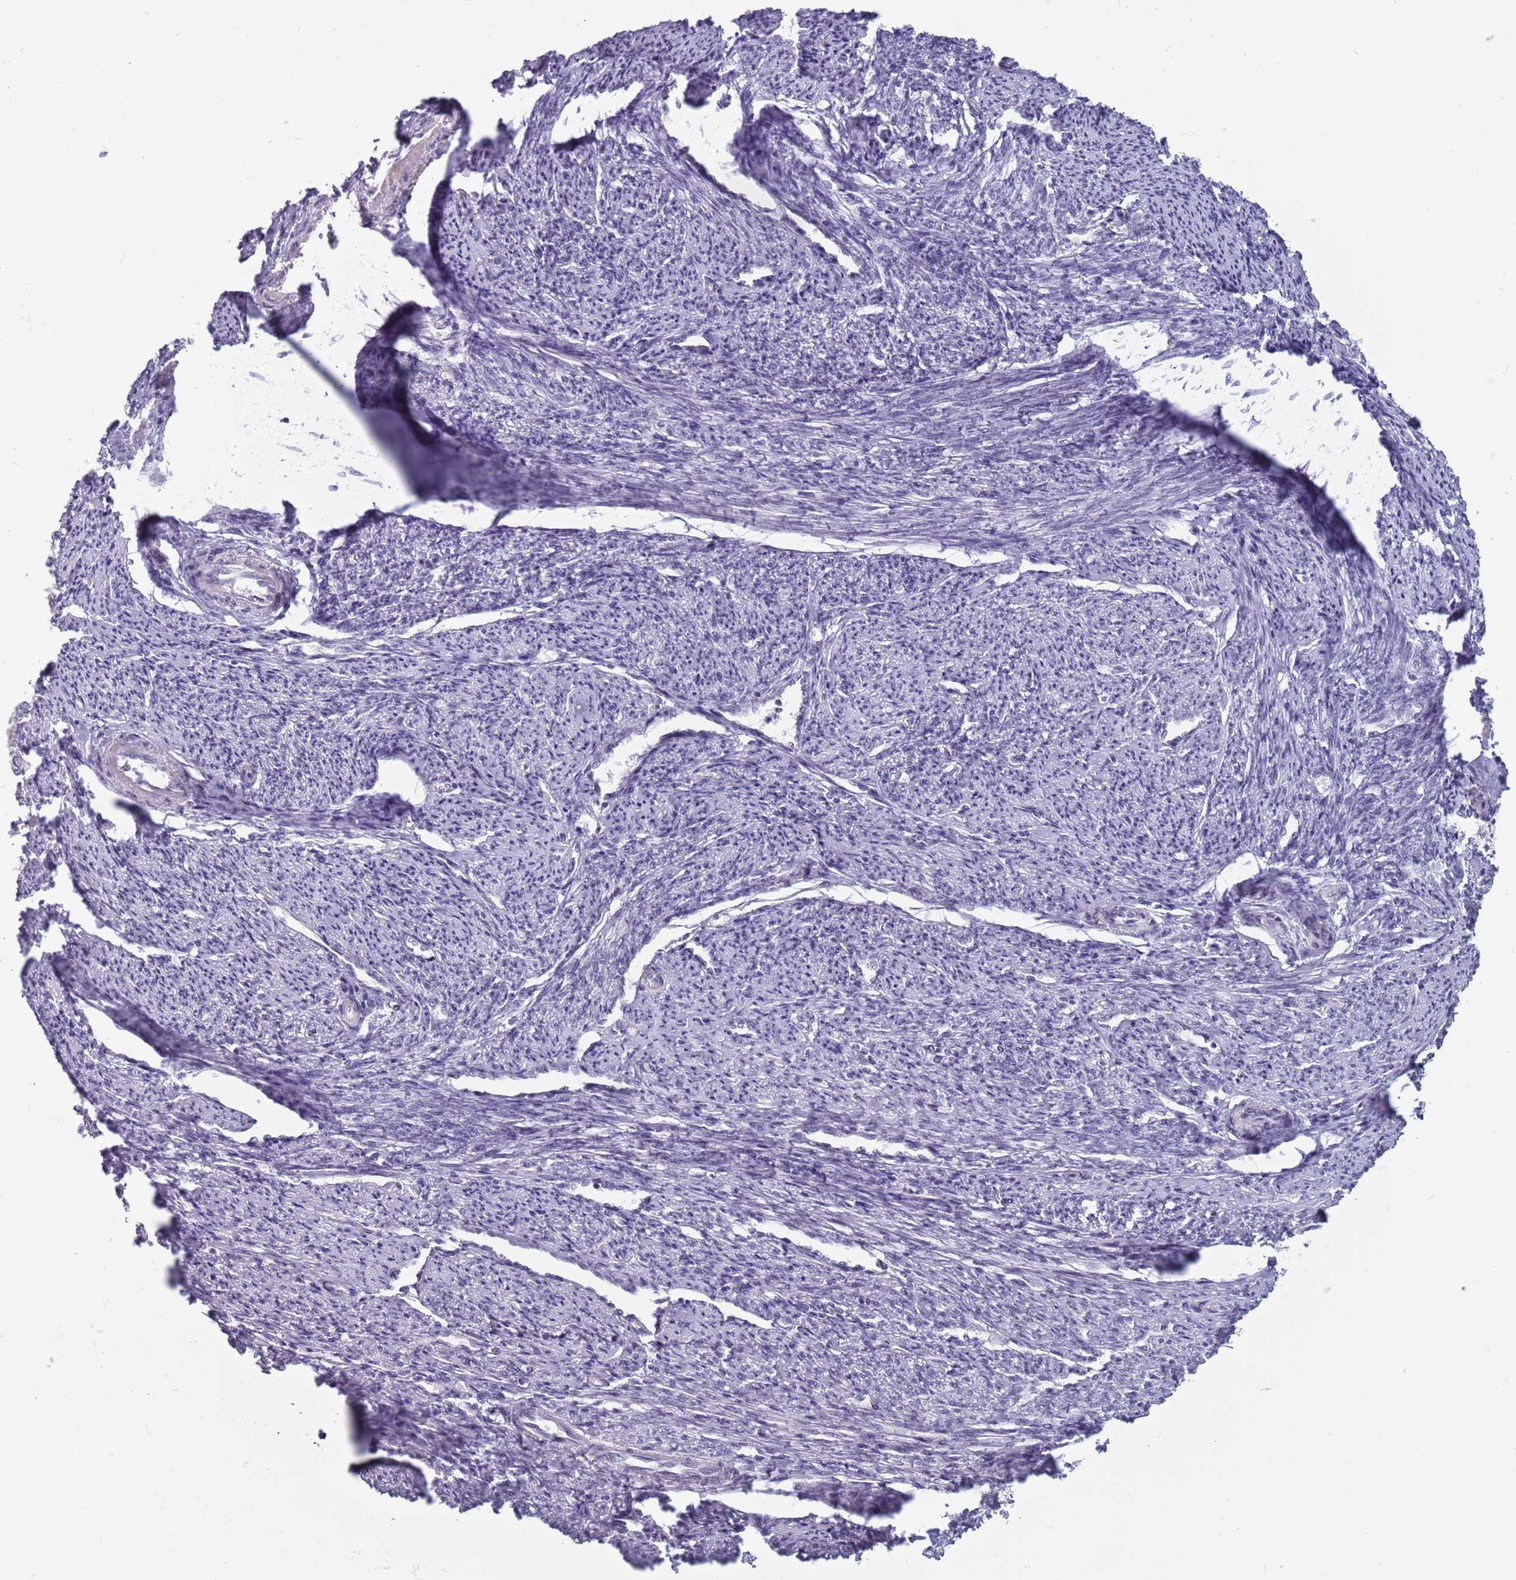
{"staining": {"intensity": "negative", "quantity": "none", "location": "none"}, "tissue": "smooth muscle", "cell_type": "Smooth muscle cells", "image_type": "normal", "snomed": [{"axis": "morphology", "description": "Normal tissue, NOS"}, {"axis": "topography", "description": "Smooth muscle"}, {"axis": "topography", "description": "Uterus"}], "caption": "Protein analysis of unremarkable smooth muscle reveals no significant positivity in smooth muscle cells.", "gene": "ZKSCAN2", "patient": {"sex": "female", "age": 59}}